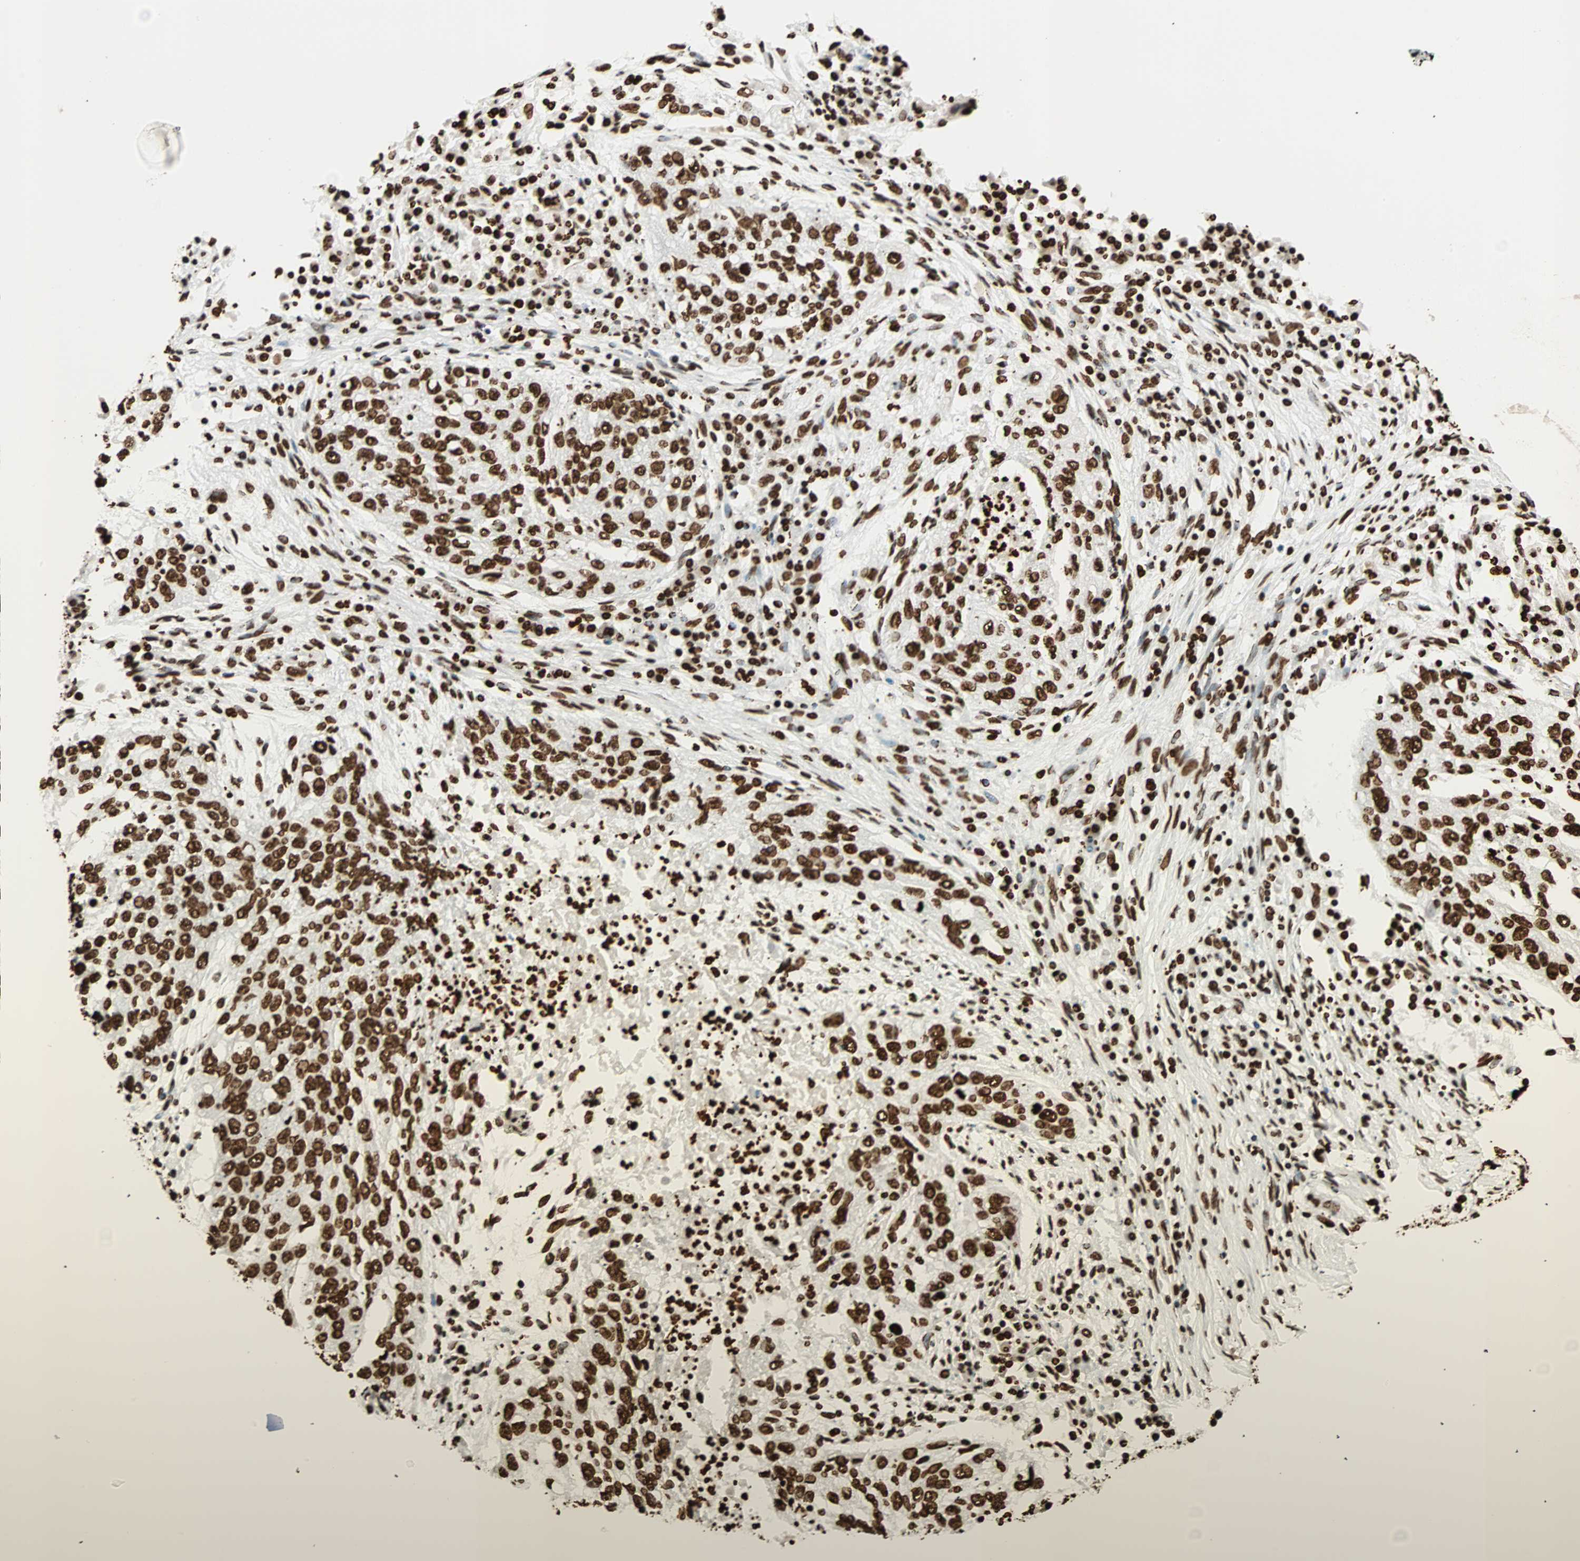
{"staining": {"intensity": "strong", "quantity": ">75%", "location": "nuclear"}, "tissue": "lung cancer", "cell_type": "Tumor cells", "image_type": "cancer", "snomed": [{"axis": "morphology", "description": "Squamous cell carcinoma, NOS"}, {"axis": "topography", "description": "Lung"}], "caption": "Immunohistochemical staining of human lung cancer exhibits high levels of strong nuclear protein positivity in about >75% of tumor cells.", "gene": "GLI2", "patient": {"sex": "female", "age": 63}}